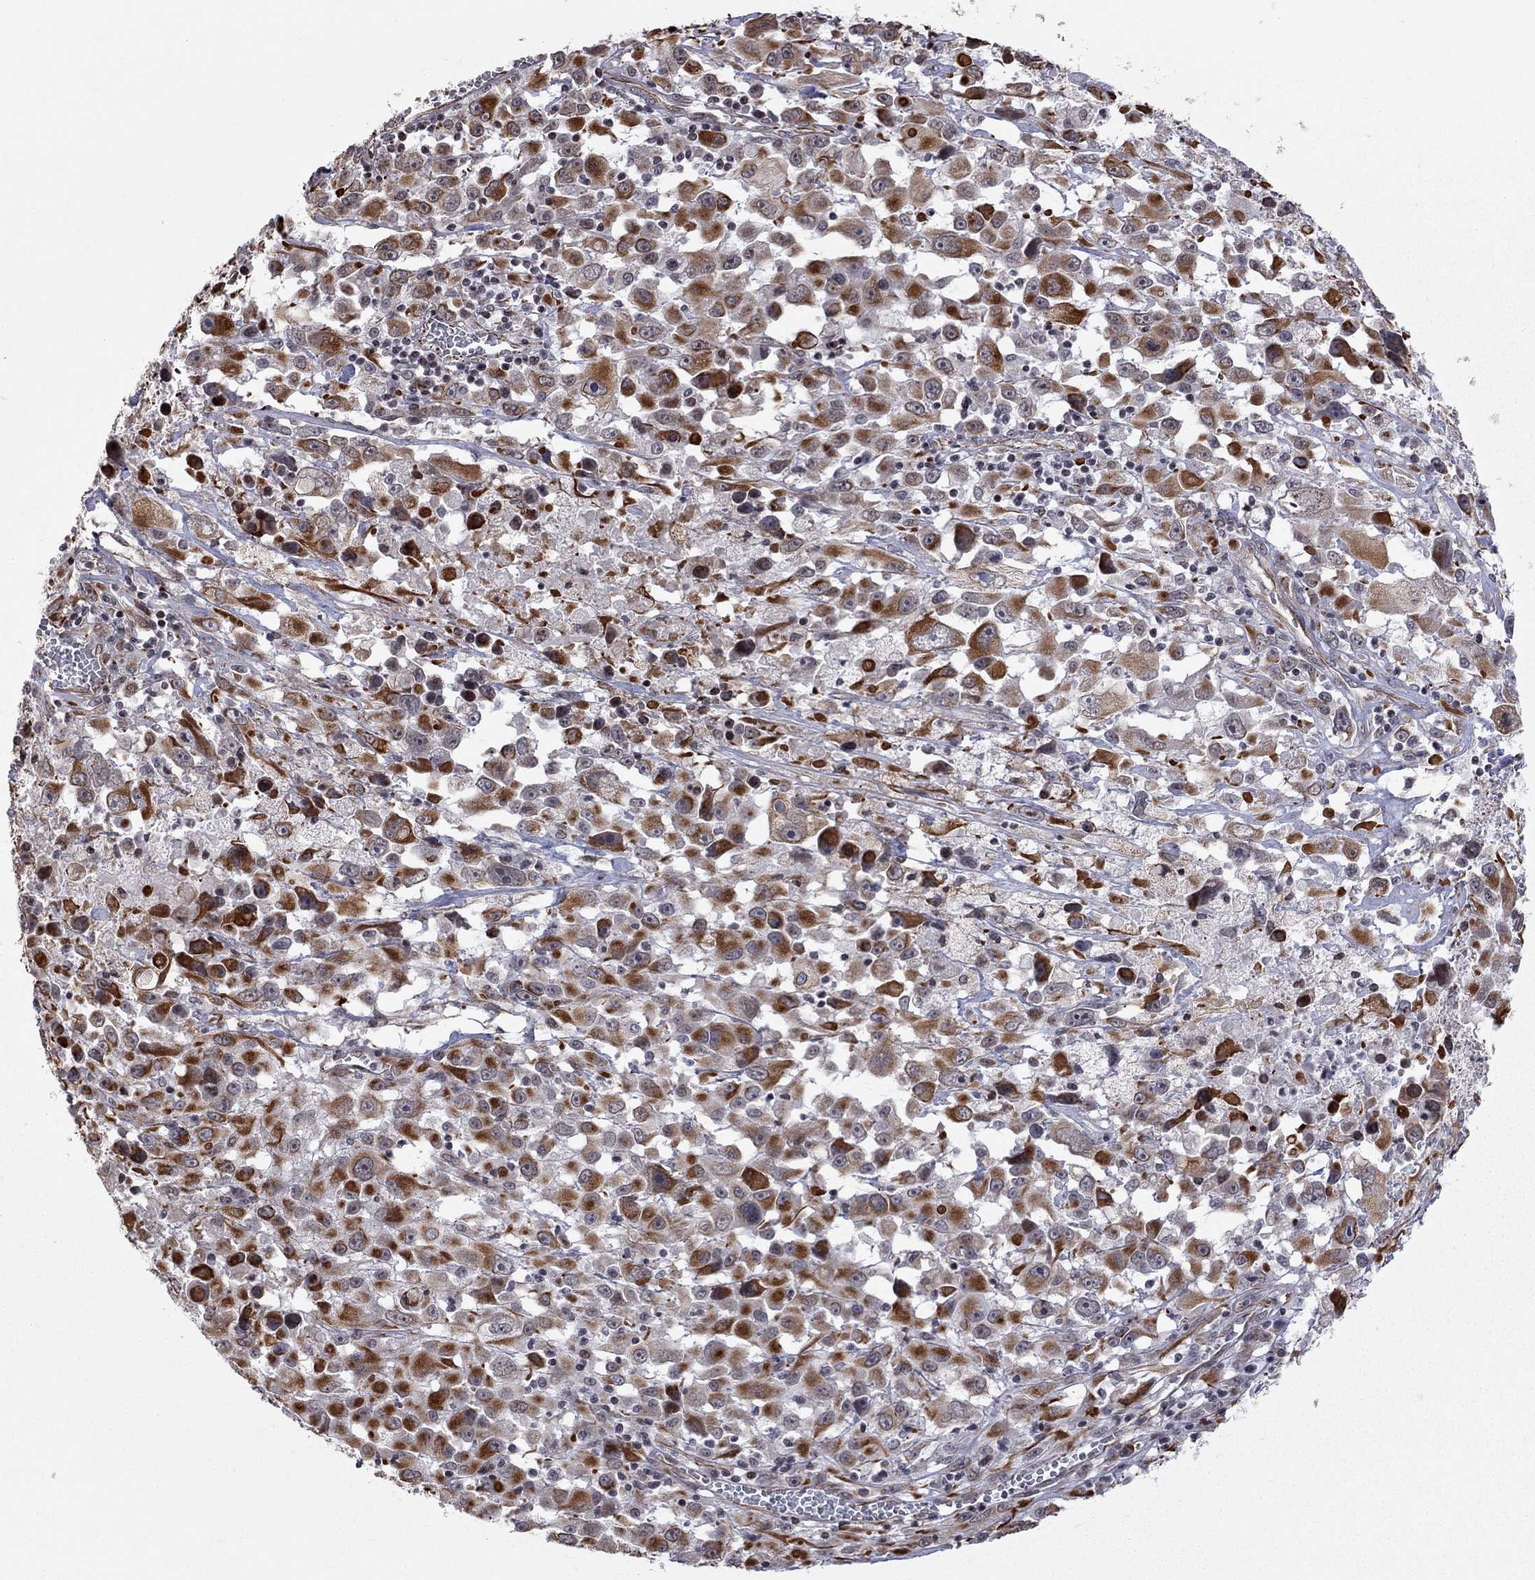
{"staining": {"intensity": "strong", "quantity": "25%-75%", "location": "cytoplasmic/membranous"}, "tissue": "melanoma", "cell_type": "Tumor cells", "image_type": "cancer", "snomed": [{"axis": "morphology", "description": "Malignant melanoma, Metastatic site"}, {"axis": "topography", "description": "Lymph node"}], "caption": "Melanoma stained for a protein (brown) displays strong cytoplasmic/membranous positive positivity in approximately 25%-75% of tumor cells.", "gene": "MTNR1B", "patient": {"sex": "male", "age": 50}}